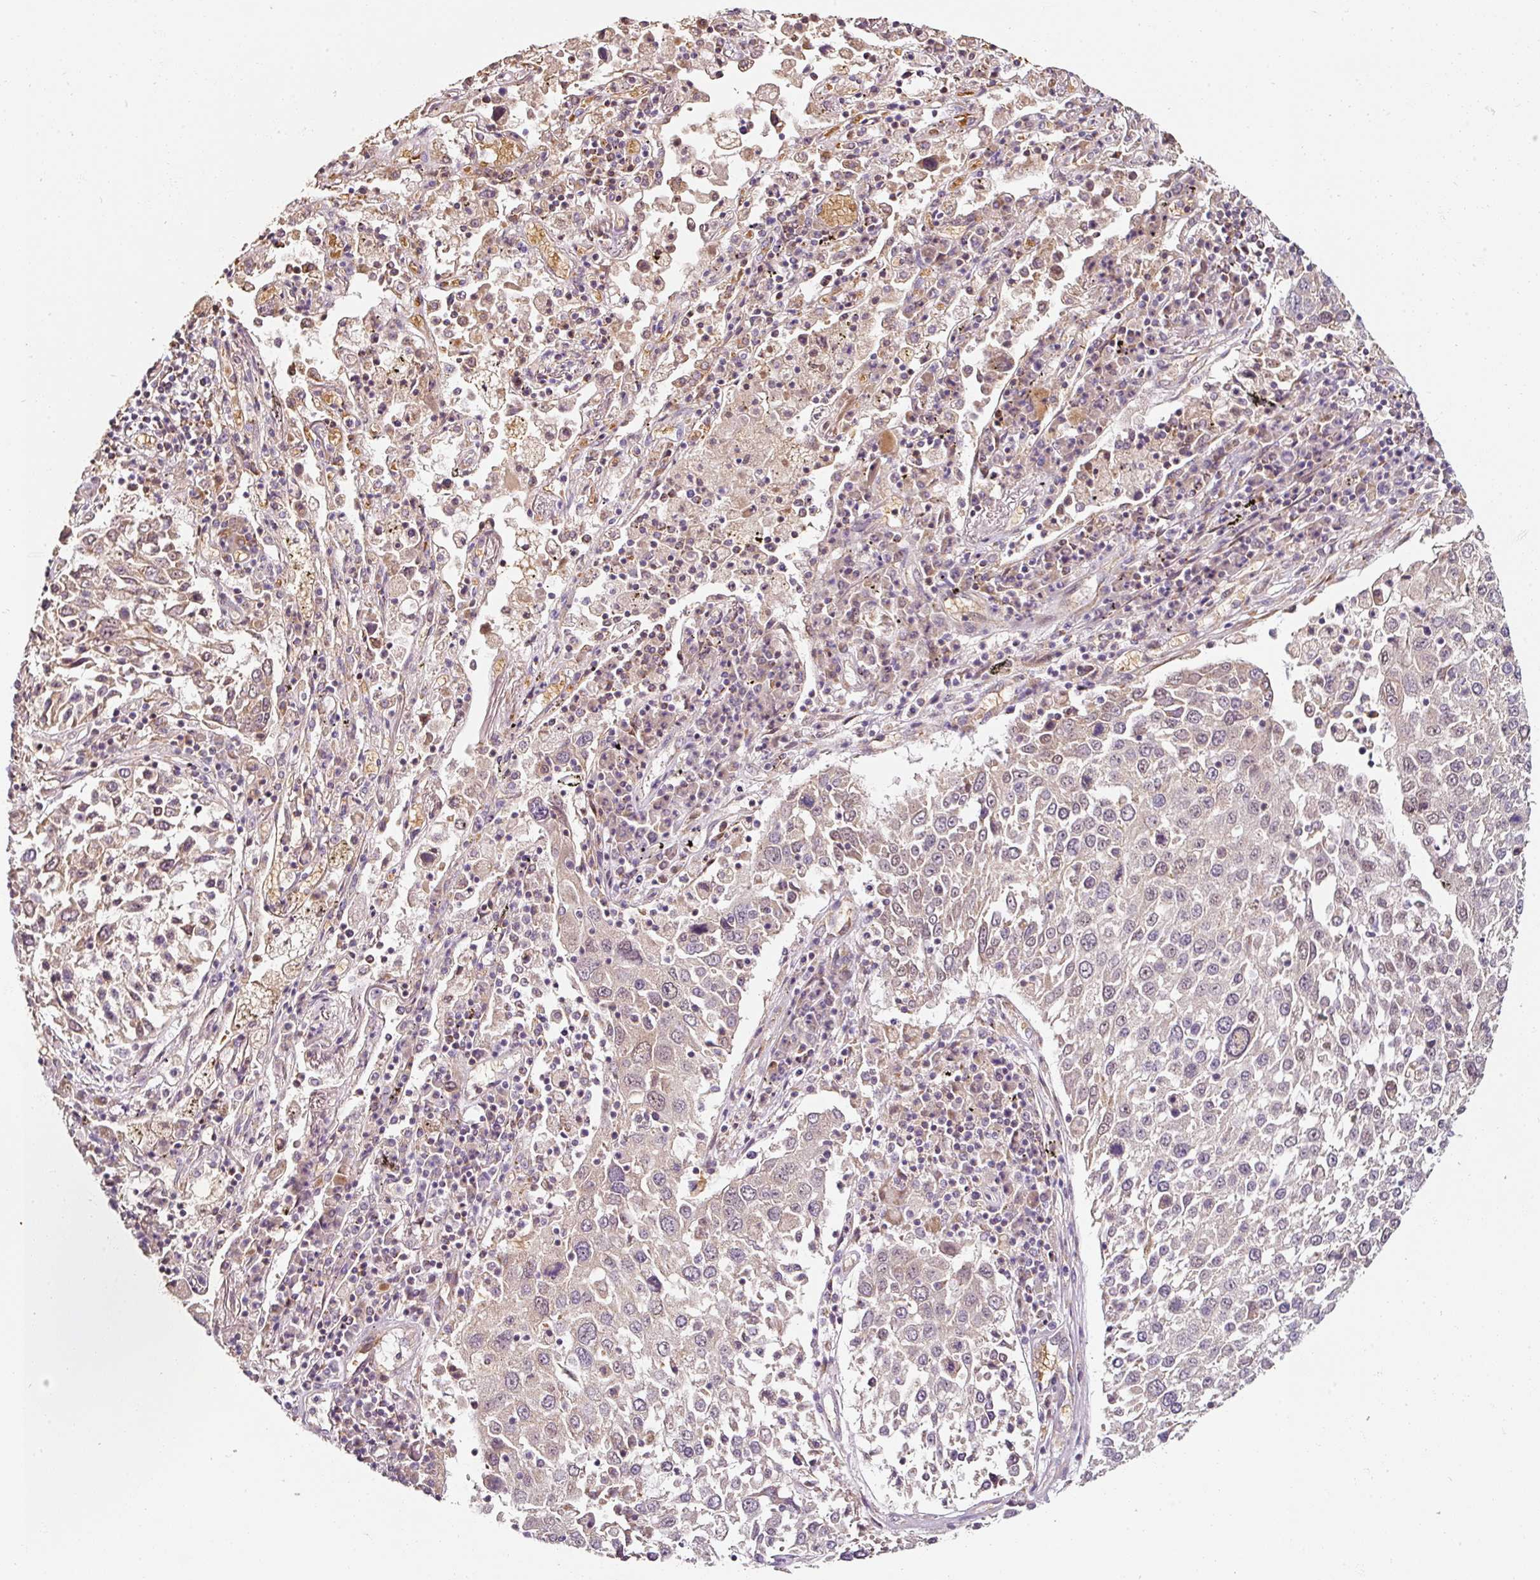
{"staining": {"intensity": "weak", "quantity": "<25%", "location": "cytoplasmic/membranous"}, "tissue": "lung cancer", "cell_type": "Tumor cells", "image_type": "cancer", "snomed": [{"axis": "morphology", "description": "Squamous cell carcinoma, NOS"}, {"axis": "topography", "description": "Lung"}], "caption": "Lung squamous cell carcinoma was stained to show a protein in brown. There is no significant expression in tumor cells.", "gene": "ZNF460", "patient": {"sex": "male", "age": 65}}